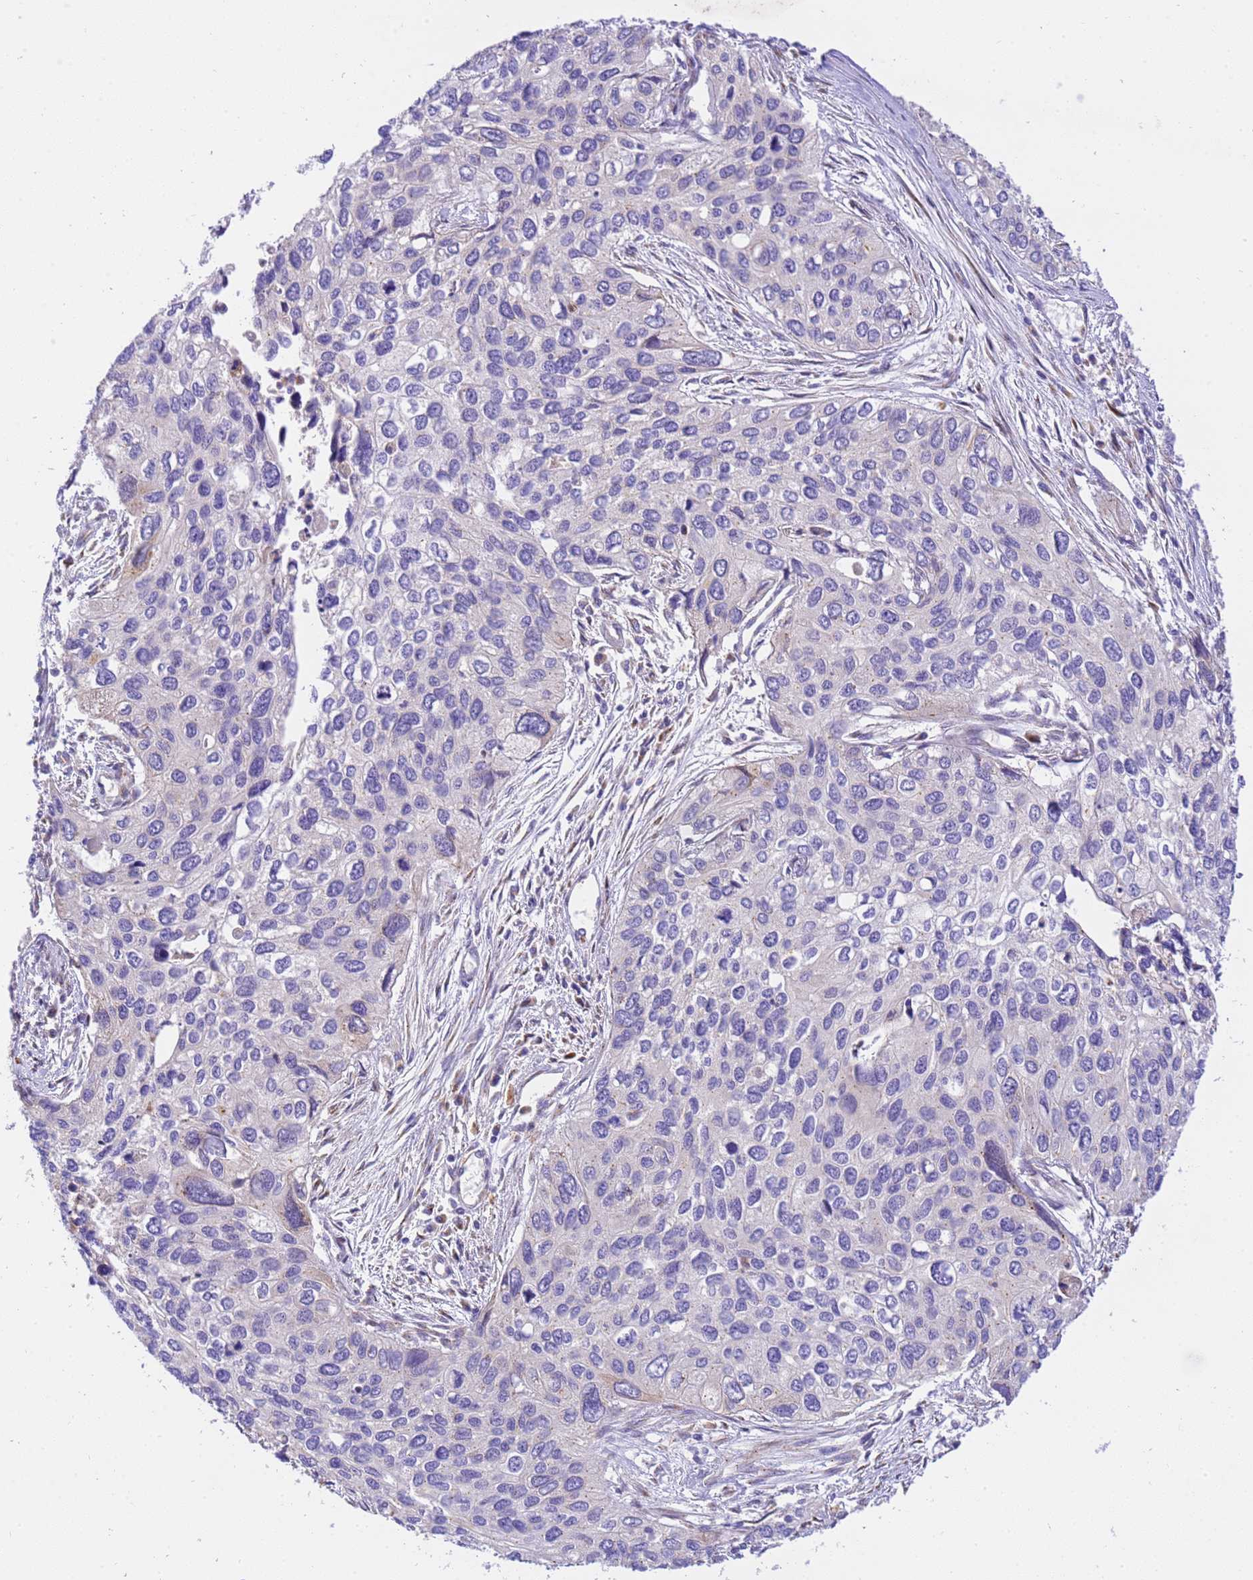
{"staining": {"intensity": "negative", "quantity": "none", "location": "none"}, "tissue": "cervical cancer", "cell_type": "Tumor cells", "image_type": "cancer", "snomed": [{"axis": "morphology", "description": "Squamous cell carcinoma, NOS"}, {"axis": "topography", "description": "Cervix"}], "caption": "Tumor cells are negative for brown protein staining in squamous cell carcinoma (cervical).", "gene": "RHBDD3", "patient": {"sex": "female", "age": 55}}